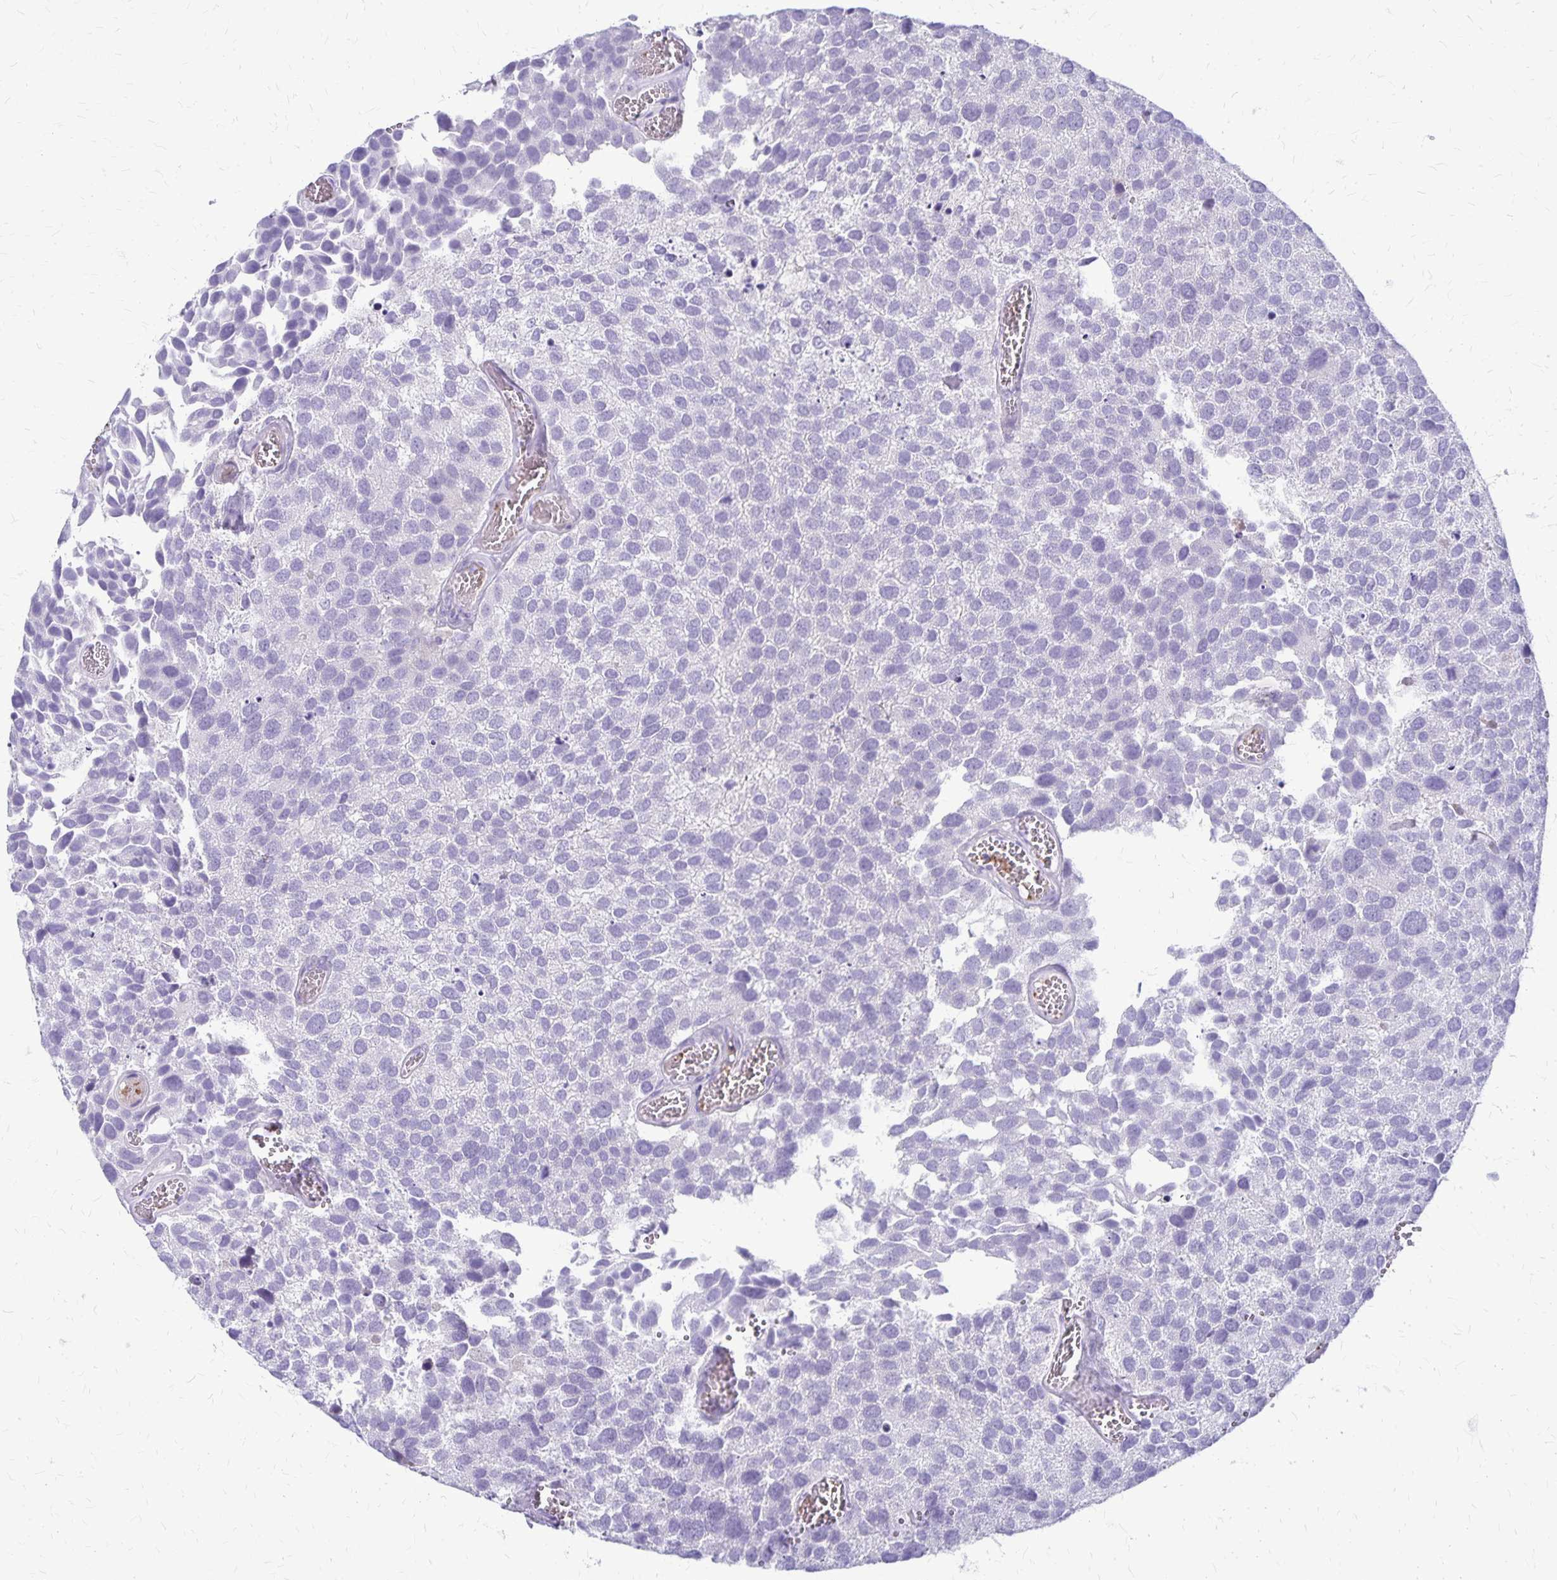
{"staining": {"intensity": "negative", "quantity": "none", "location": "none"}, "tissue": "urothelial cancer", "cell_type": "Tumor cells", "image_type": "cancer", "snomed": [{"axis": "morphology", "description": "Urothelial carcinoma, Low grade"}, {"axis": "topography", "description": "Urinary bladder"}], "caption": "There is no significant expression in tumor cells of low-grade urothelial carcinoma.", "gene": "GP9", "patient": {"sex": "female", "age": 69}}